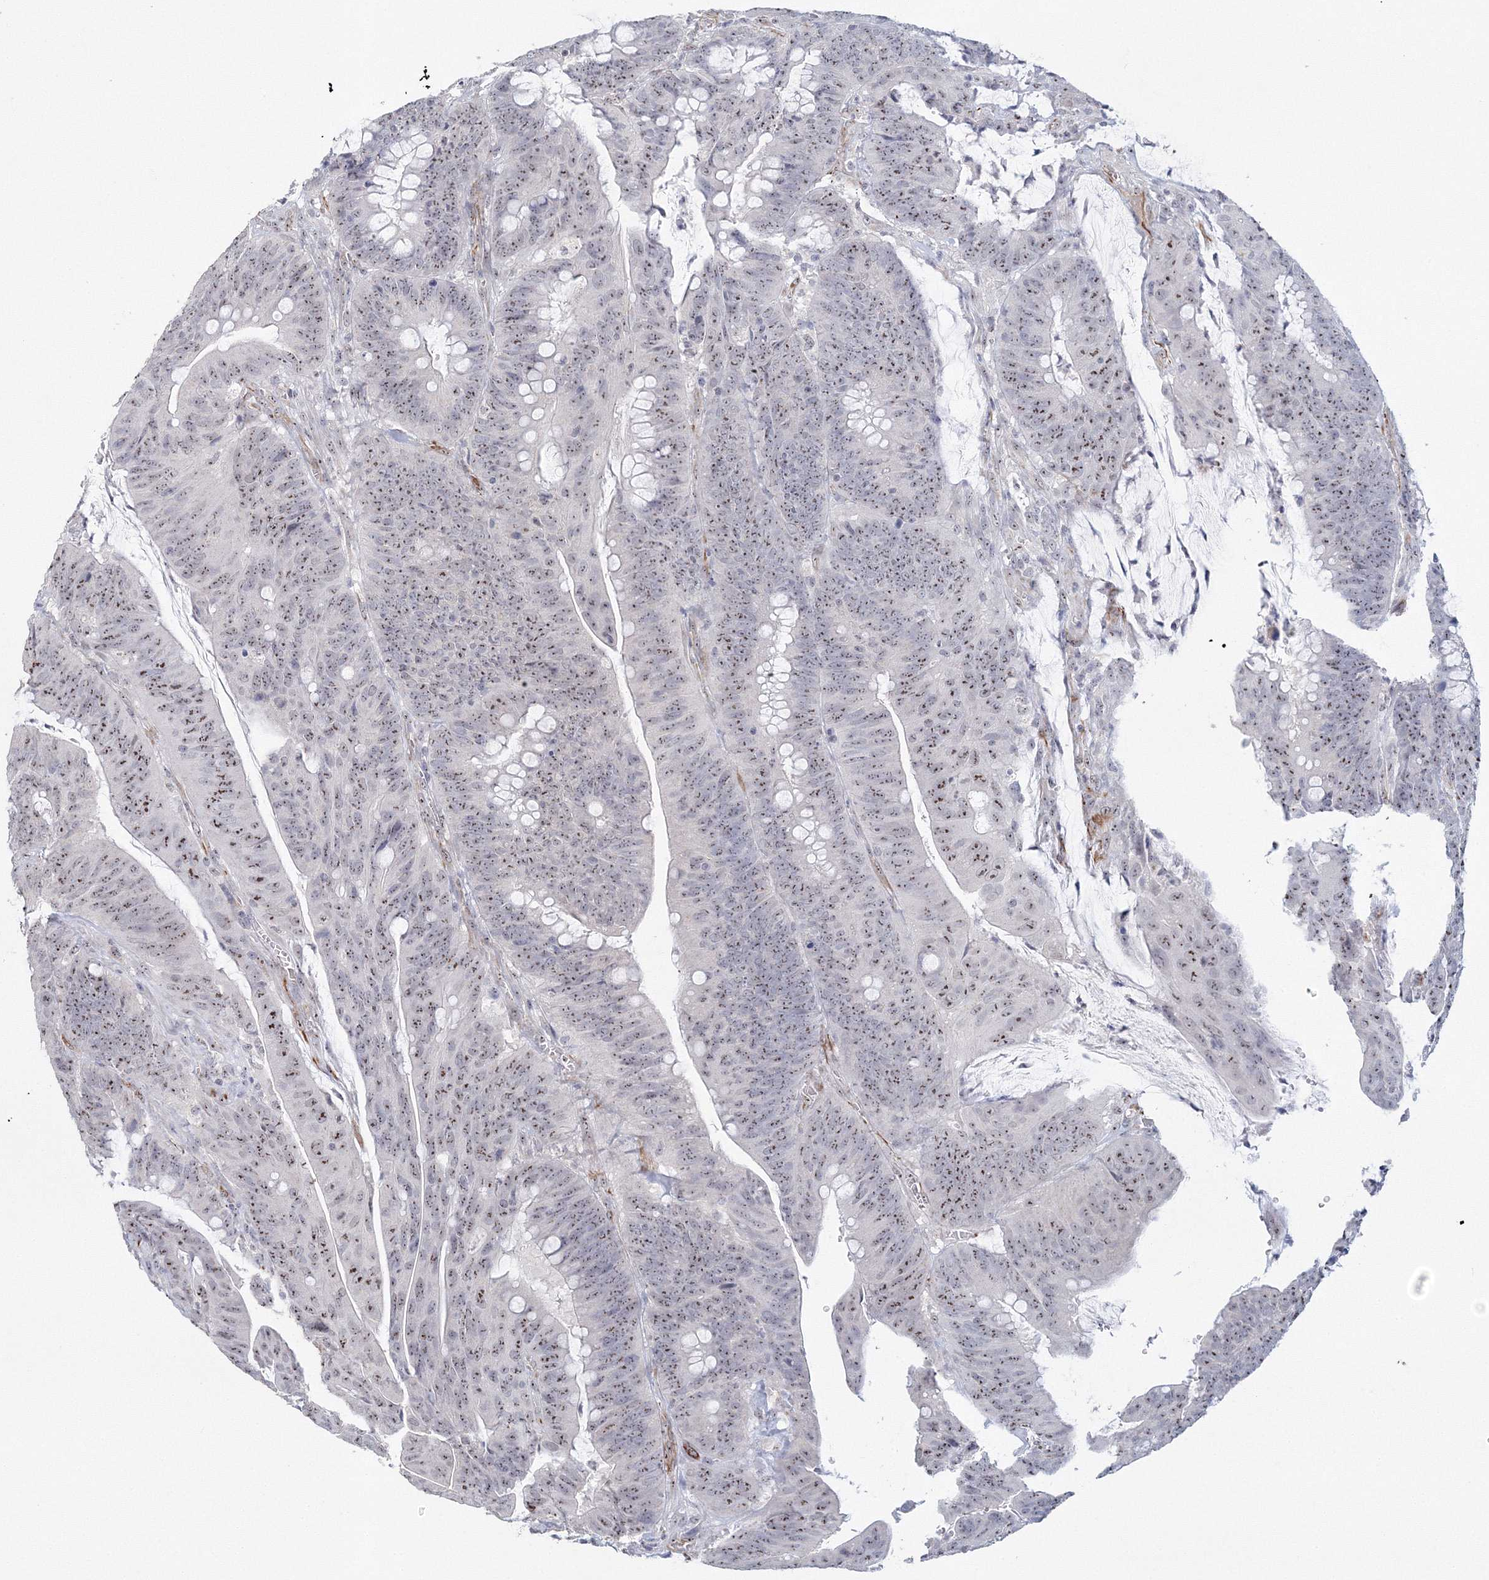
{"staining": {"intensity": "moderate", "quantity": ">75%", "location": "nuclear"}, "tissue": "colorectal cancer", "cell_type": "Tumor cells", "image_type": "cancer", "snomed": [{"axis": "morphology", "description": "Adenocarcinoma, NOS"}, {"axis": "topography", "description": "Colon"}], "caption": "Tumor cells display medium levels of moderate nuclear positivity in about >75% of cells in human colorectal cancer.", "gene": "SIRT7", "patient": {"sex": "male", "age": 45}}